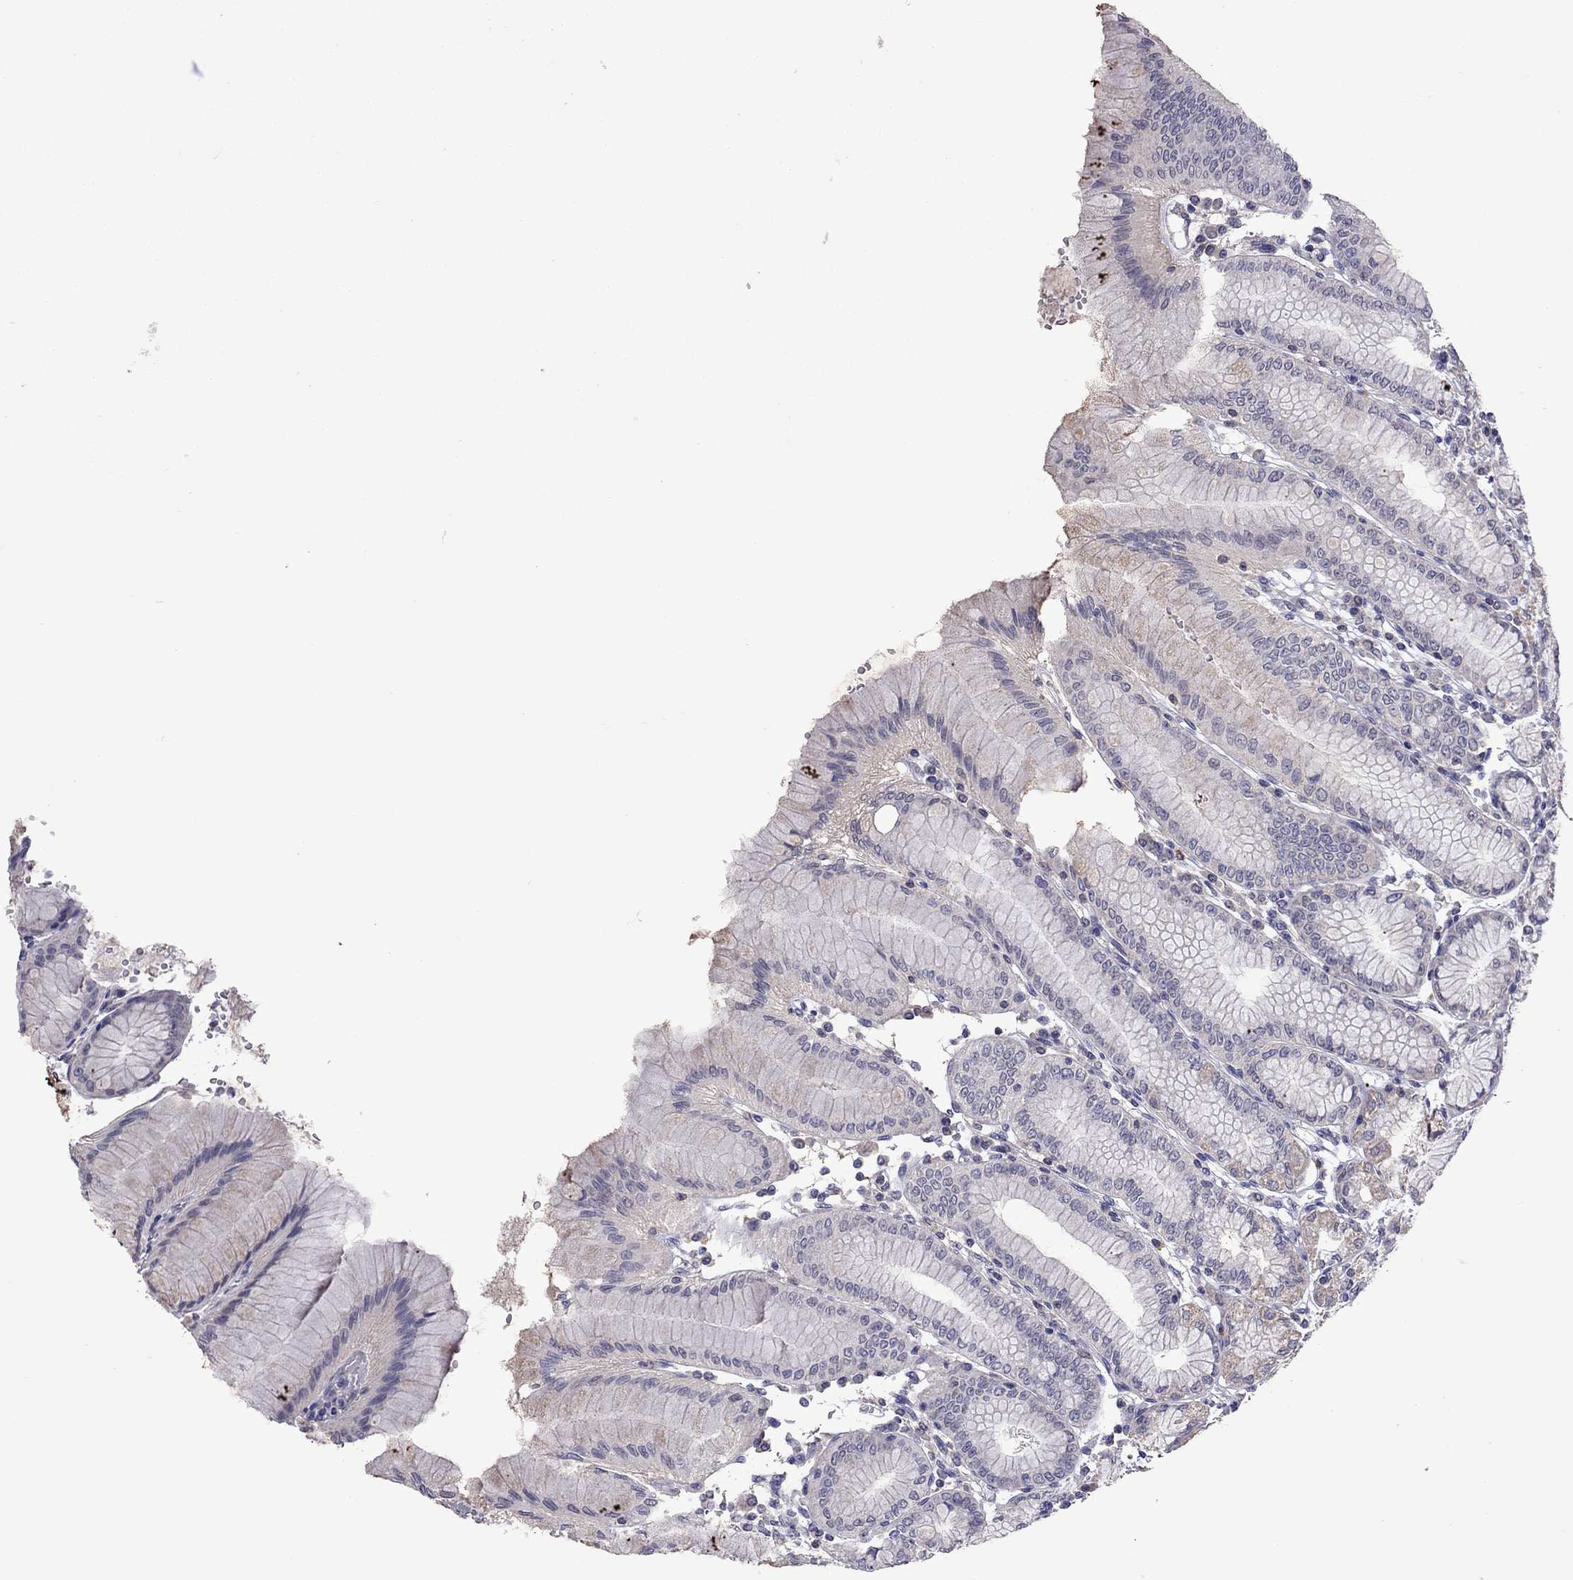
{"staining": {"intensity": "moderate", "quantity": "<25%", "location": "cytoplasmic/membranous"}, "tissue": "stomach", "cell_type": "Glandular cells", "image_type": "normal", "snomed": [{"axis": "morphology", "description": "Normal tissue, NOS"}, {"axis": "topography", "description": "Skeletal muscle"}, {"axis": "topography", "description": "Stomach"}], "caption": "The image shows immunohistochemical staining of unremarkable stomach. There is moderate cytoplasmic/membranous positivity is identified in about <25% of glandular cells. (DAB IHC, brown staining for protein, blue staining for nuclei).", "gene": "RTP5", "patient": {"sex": "female", "age": 57}}